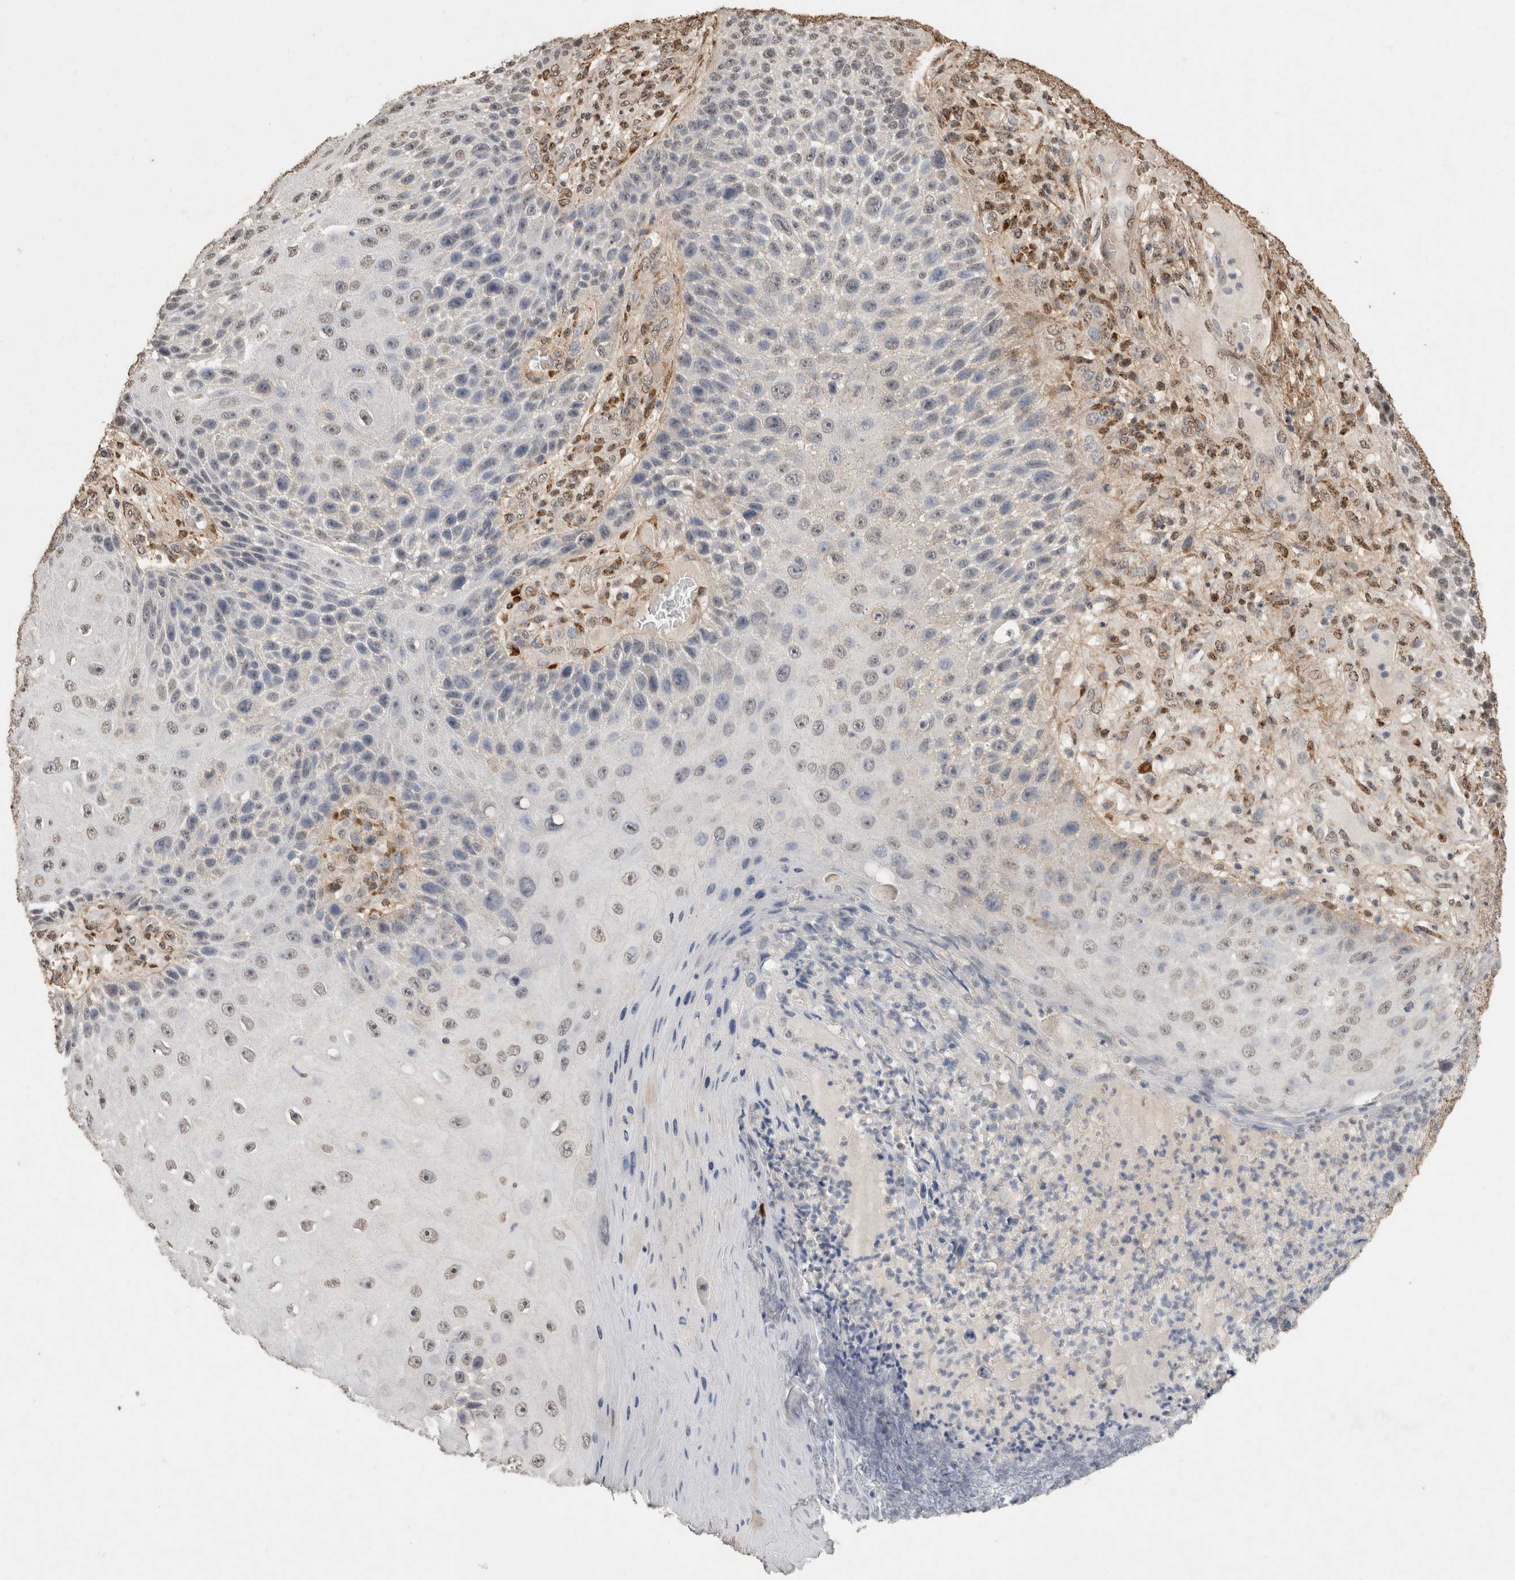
{"staining": {"intensity": "negative", "quantity": "none", "location": "none"}, "tissue": "skin cancer", "cell_type": "Tumor cells", "image_type": "cancer", "snomed": [{"axis": "morphology", "description": "Squamous cell carcinoma, NOS"}, {"axis": "topography", "description": "Skin"}], "caption": "An IHC histopathology image of skin cancer (squamous cell carcinoma) is shown. There is no staining in tumor cells of skin cancer (squamous cell carcinoma). The staining was performed using DAB (3,3'-diaminobenzidine) to visualize the protein expression in brown, while the nuclei were stained in blue with hematoxylin (Magnification: 20x).", "gene": "C1QTNF5", "patient": {"sex": "female", "age": 88}}